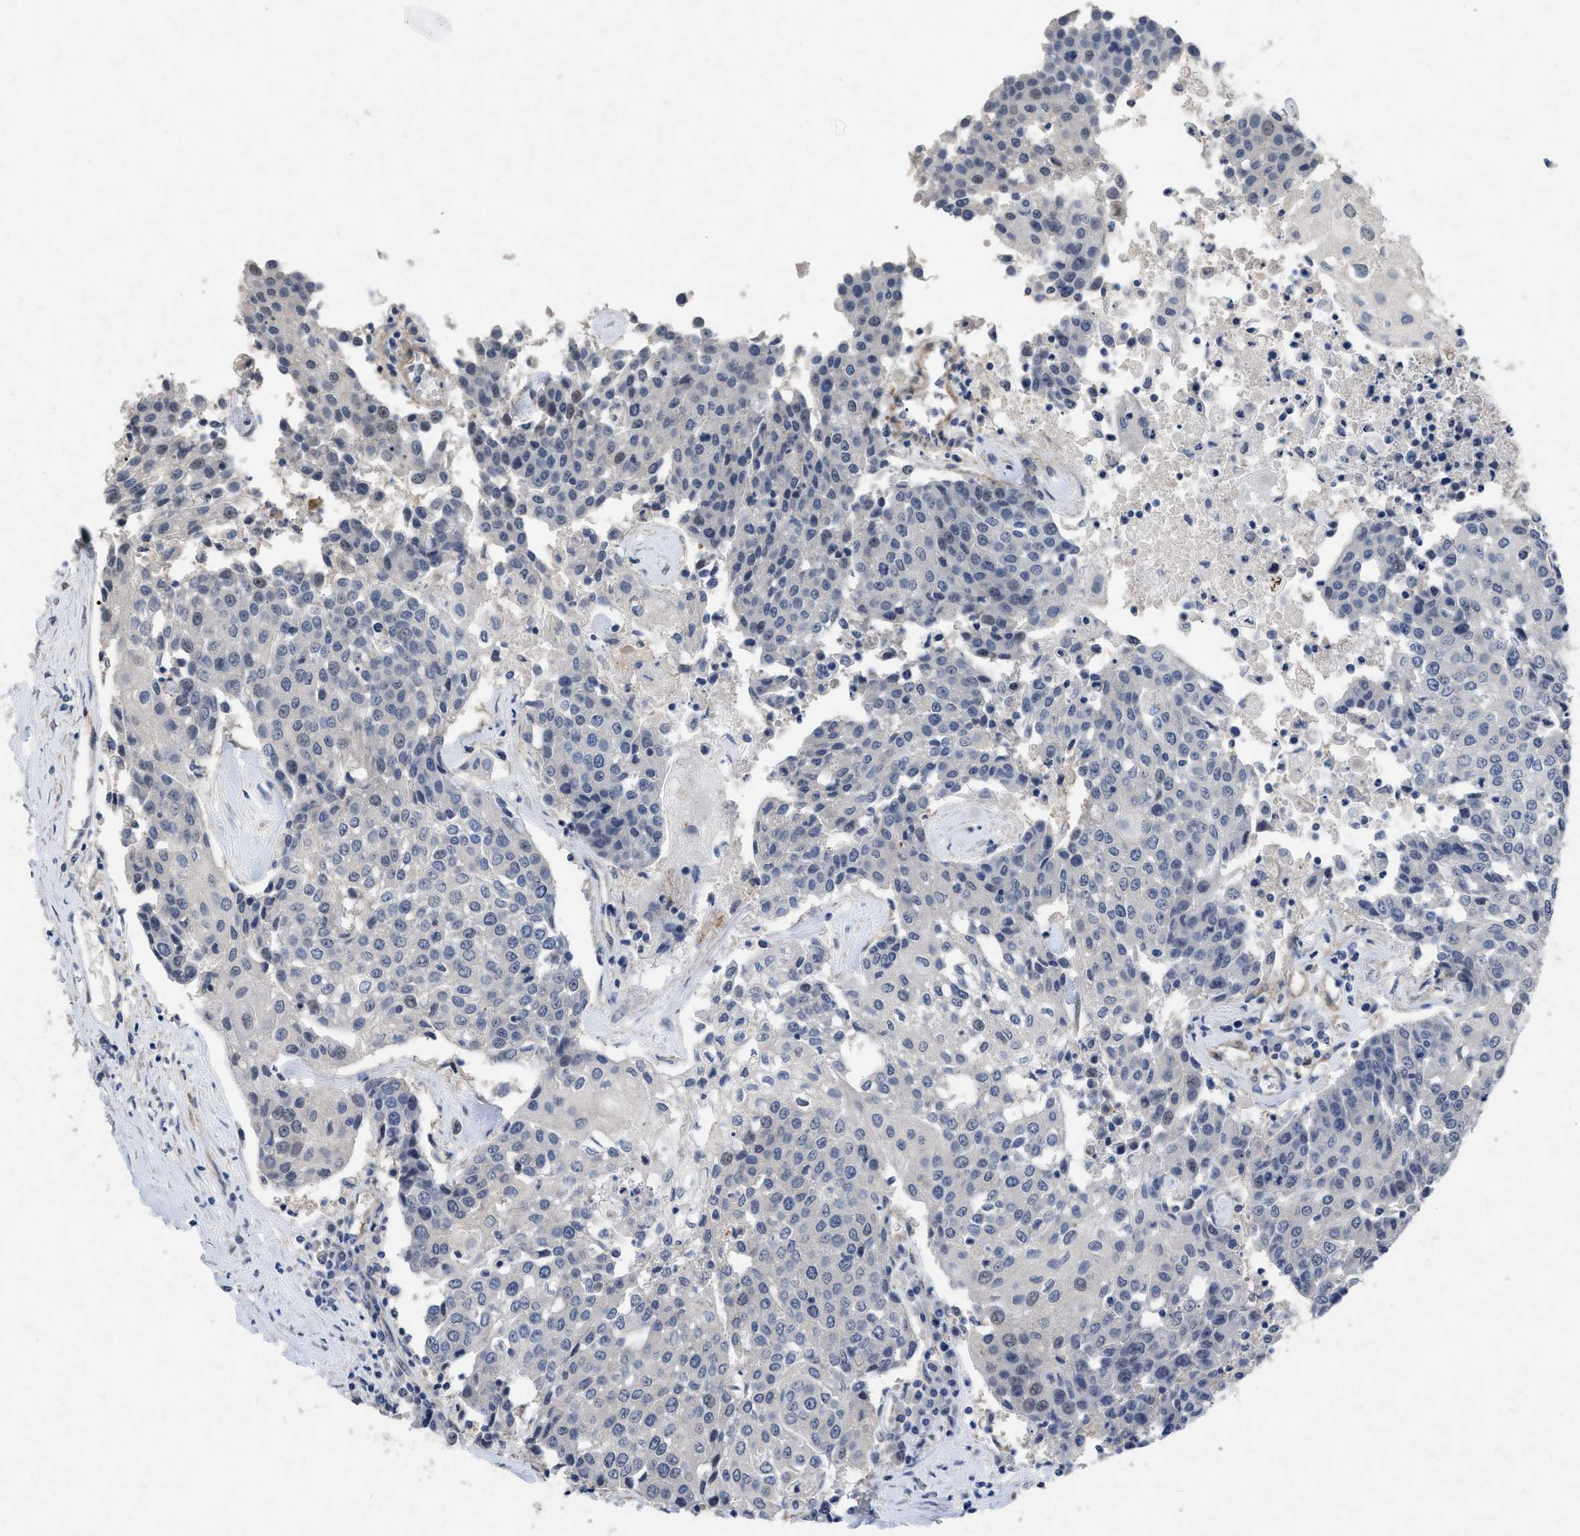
{"staining": {"intensity": "negative", "quantity": "none", "location": "none"}, "tissue": "urothelial cancer", "cell_type": "Tumor cells", "image_type": "cancer", "snomed": [{"axis": "morphology", "description": "Urothelial carcinoma, High grade"}, {"axis": "topography", "description": "Urinary bladder"}], "caption": "This is a micrograph of immunohistochemistry (IHC) staining of high-grade urothelial carcinoma, which shows no positivity in tumor cells.", "gene": "PDGFRA", "patient": {"sex": "female", "age": 85}}